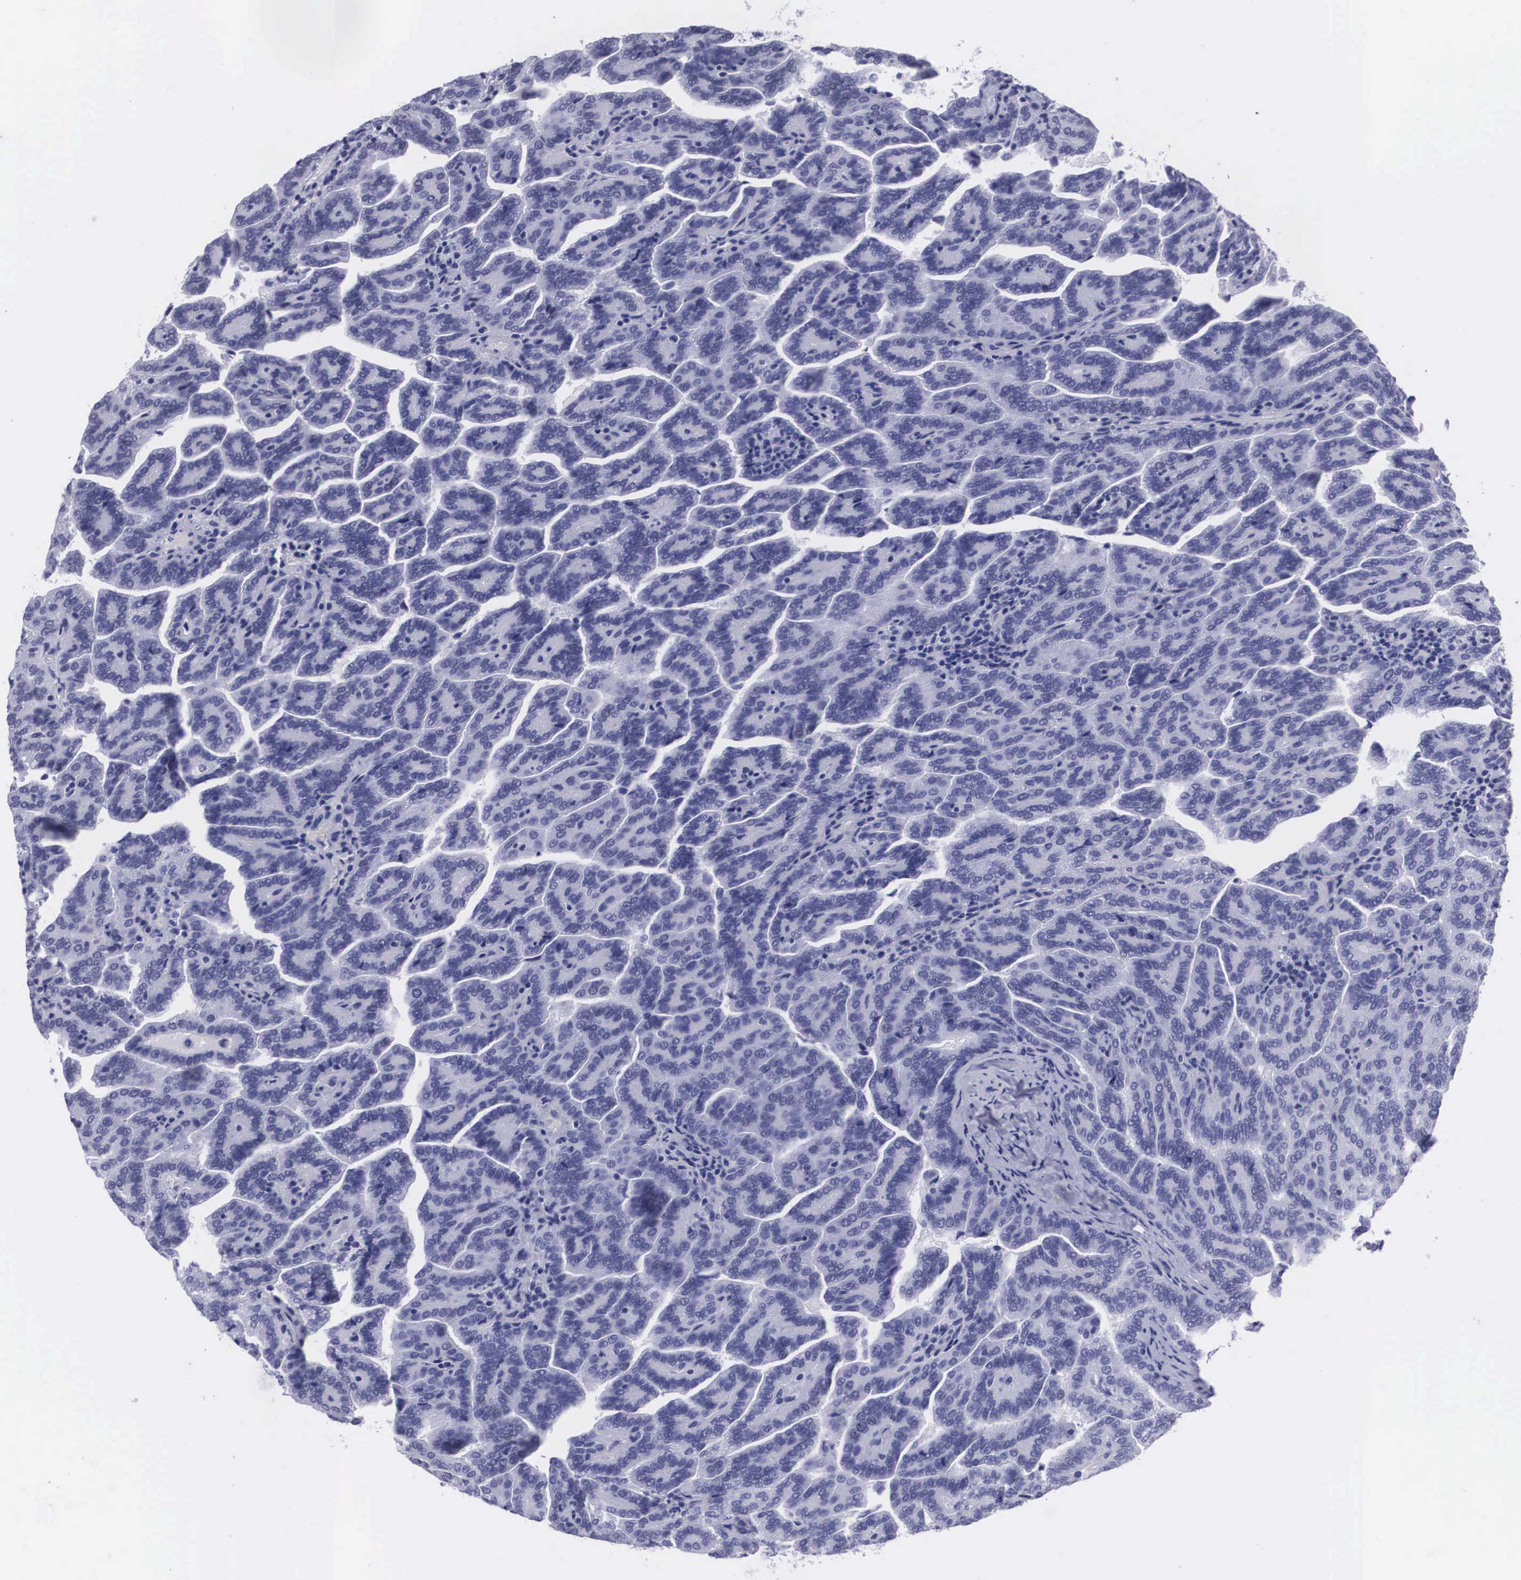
{"staining": {"intensity": "negative", "quantity": "none", "location": "none"}, "tissue": "renal cancer", "cell_type": "Tumor cells", "image_type": "cancer", "snomed": [{"axis": "morphology", "description": "Adenocarcinoma, NOS"}, {"axis": "topography", "description": "Kidney"}], "caption": "This is a photomicrograph of immunohistochemistry (IHC) staining of renal cancer (adenocarcinoma), which shows no staining in tumor cells.", "gene": "C22orf31", "patient": {"sex": "male", "age": 61}}